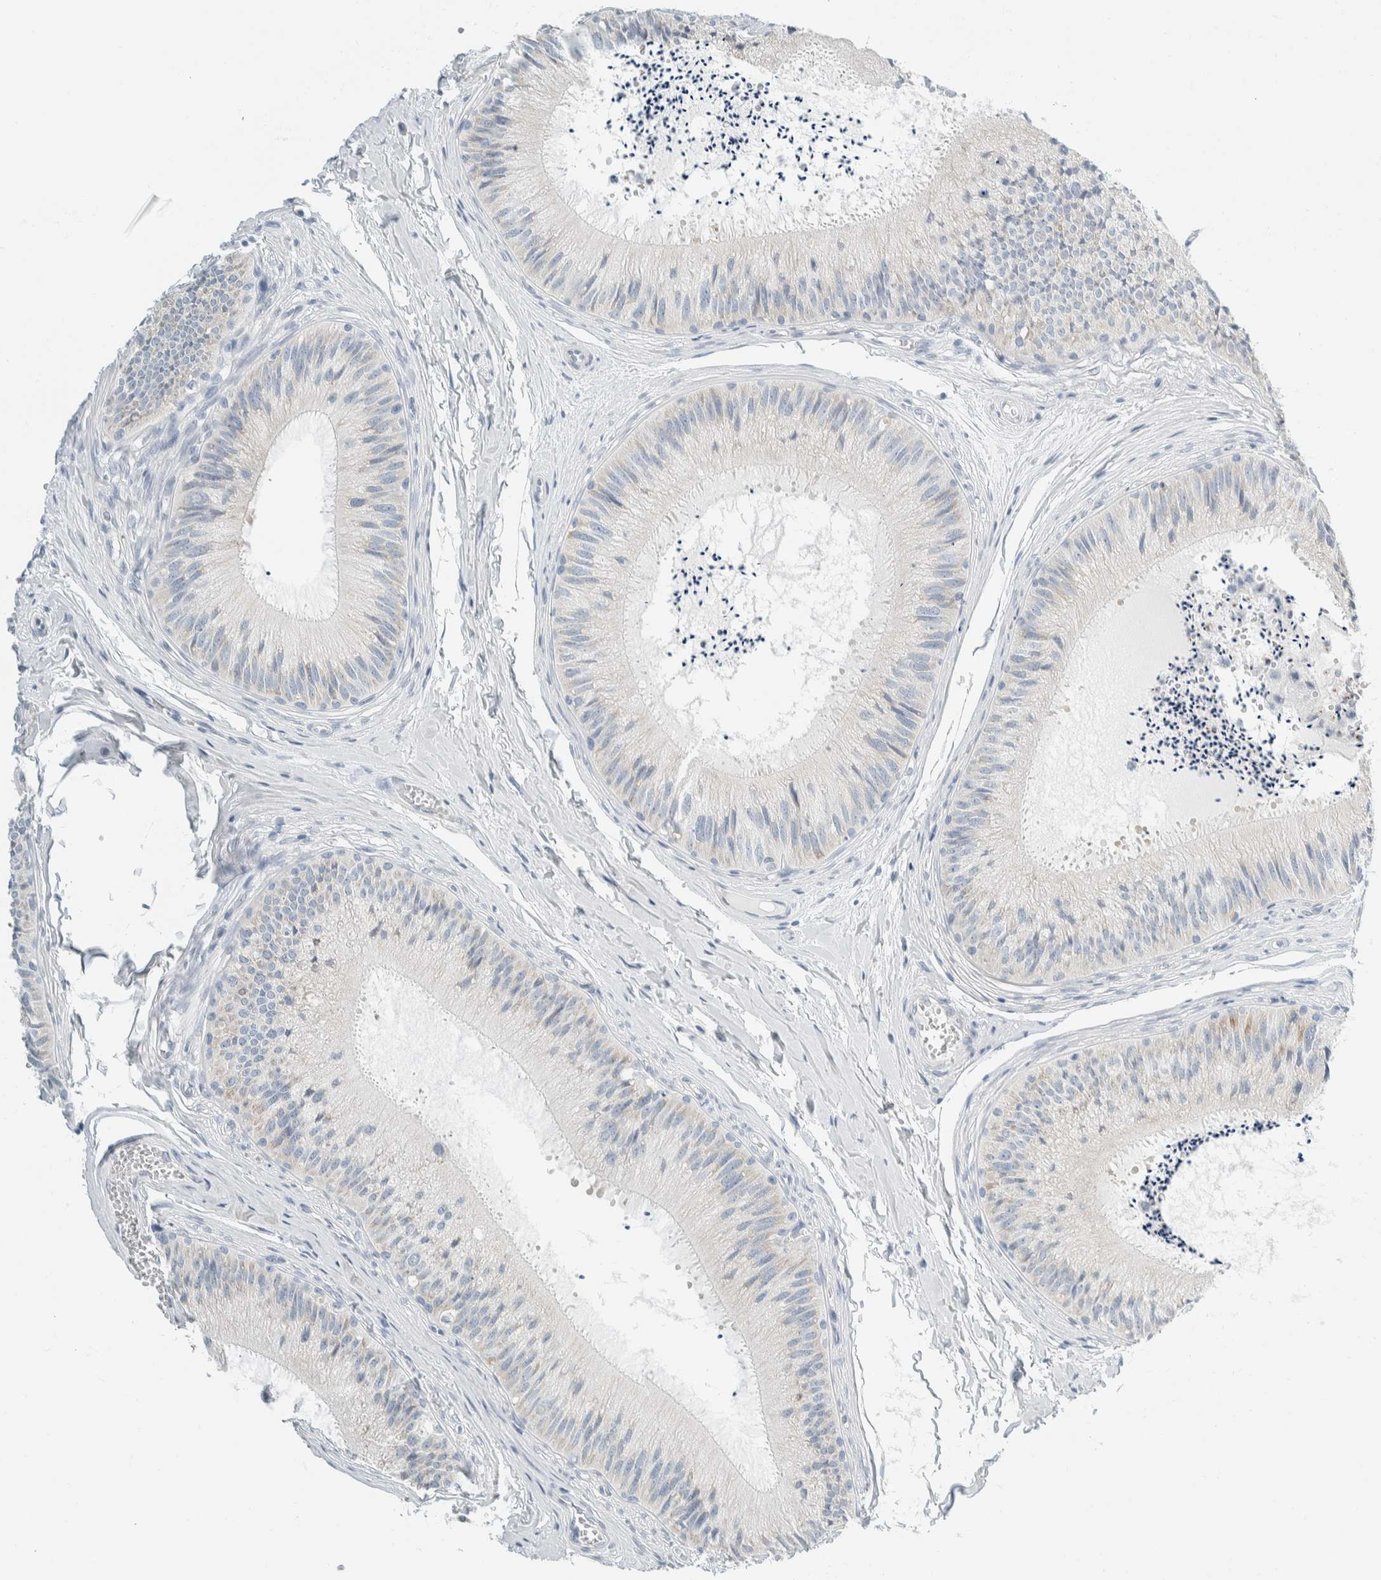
{"staining": {"intensity": "negative", "quantity": "none", "location": "none"}, "tissue": "epididymis", "cell_type": "Glandular cells", "image_type": "normal", "snomed": [{"axis": "morphology", "description": "Normal tissue, NOS"}, {"axis": "topography", "description": "Epididymis"}], "caption": "Glandular cells are negative for protein expression in normal human epididymis. The staining is performed using DAB brown chromogen with nuclei counter-stained in using hematoxylin.", "gene": "ARHGAP27", "patient": {"sex": "male", "age": 31}}